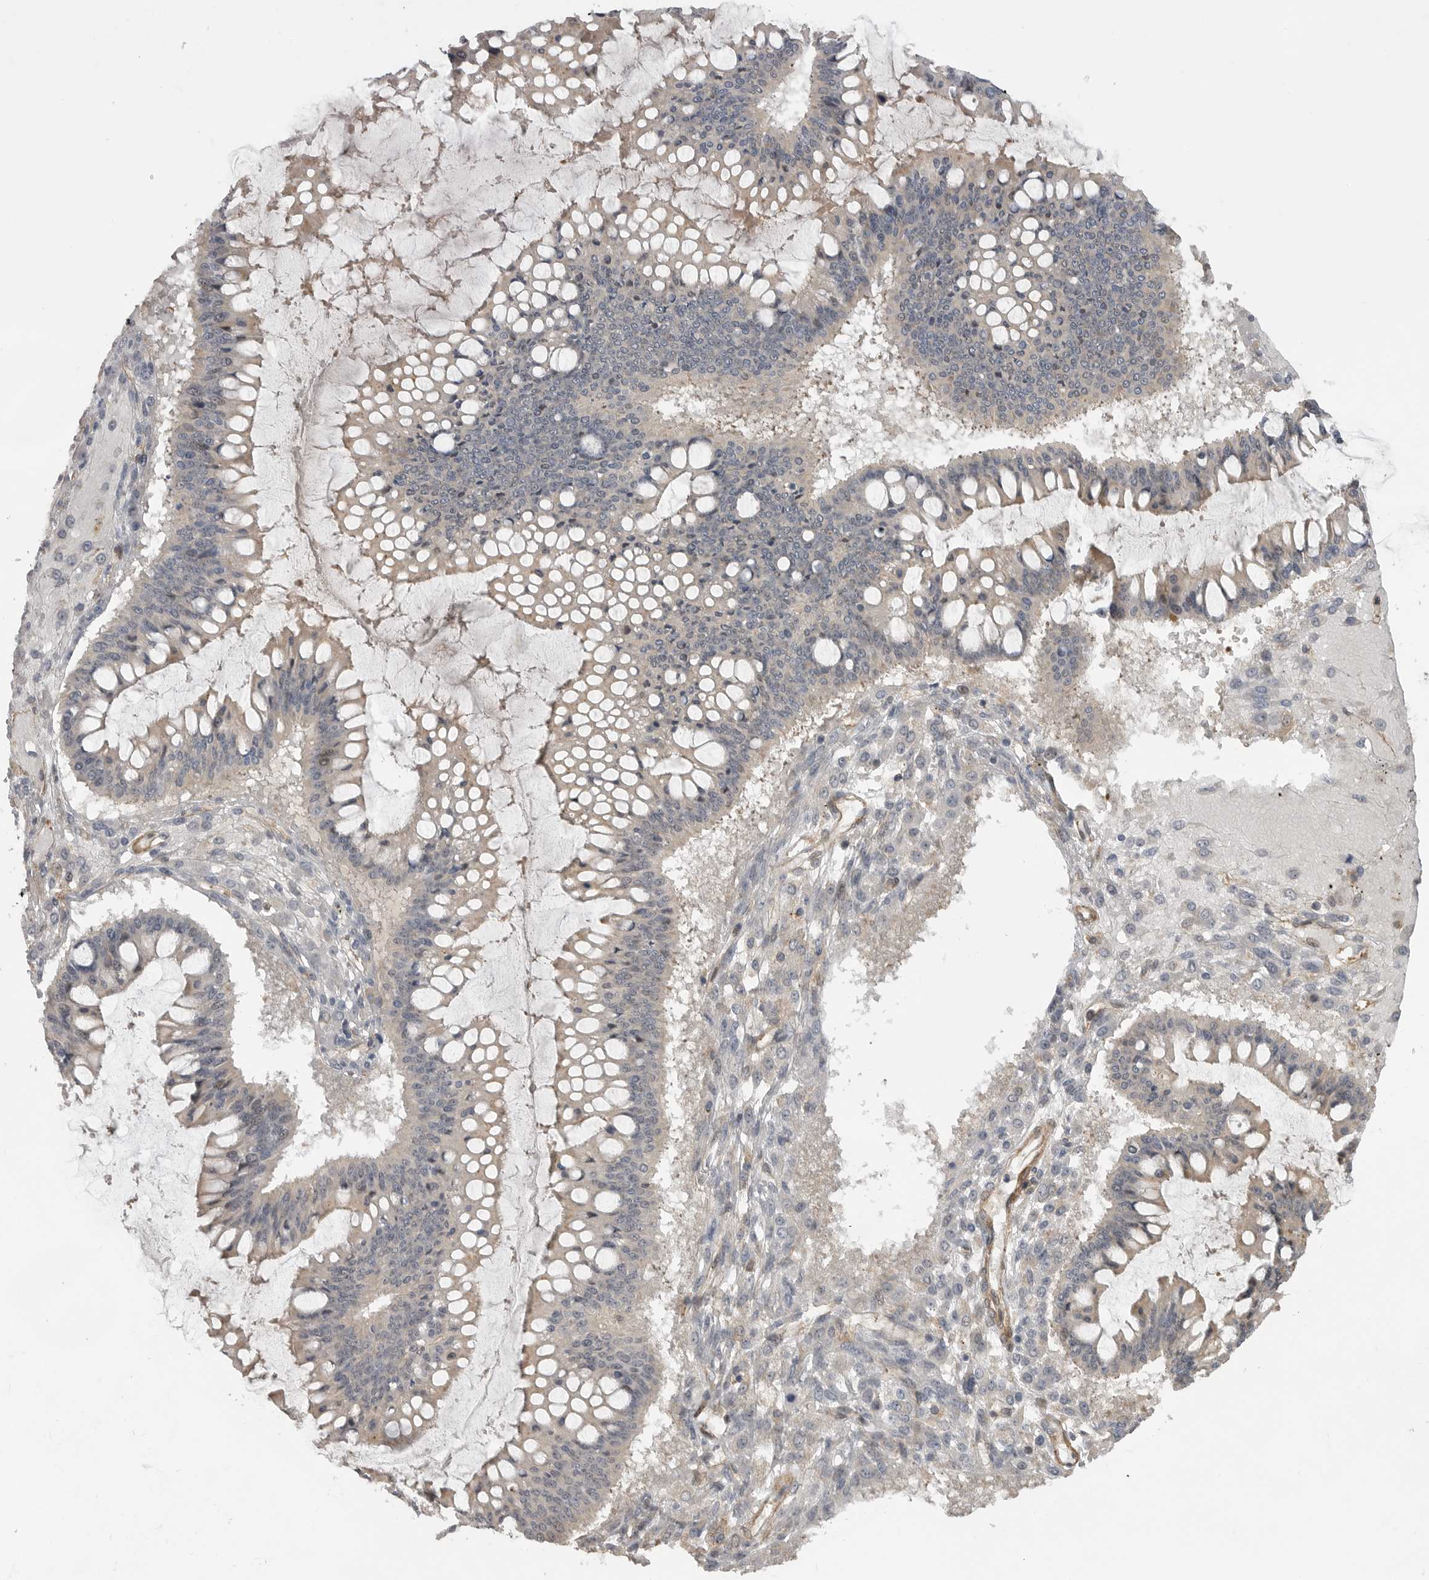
{"staining": {"intensity": "negative", "quantity": "none", "location": "none"}, "tissue": "ovarian cancer", "cell_type": "Tumor cells", "image_type": "cancer", "snomed": [{"axis": "morphology", "description": "Cystadenocarcinoma, mucinous, NOS"}, {"axis": "topography", "description": "Ovary"}], "caption": "There is no significant staining in tumor cells of ovarian cancer (mucinous cystadenocarcinoma). (DAB (3,3'-diaminobenzidine) immunohistochemistry (IHC), high magnification).", "gene": "TRIM56", "patient": {"sex": "female", "age": 73}}